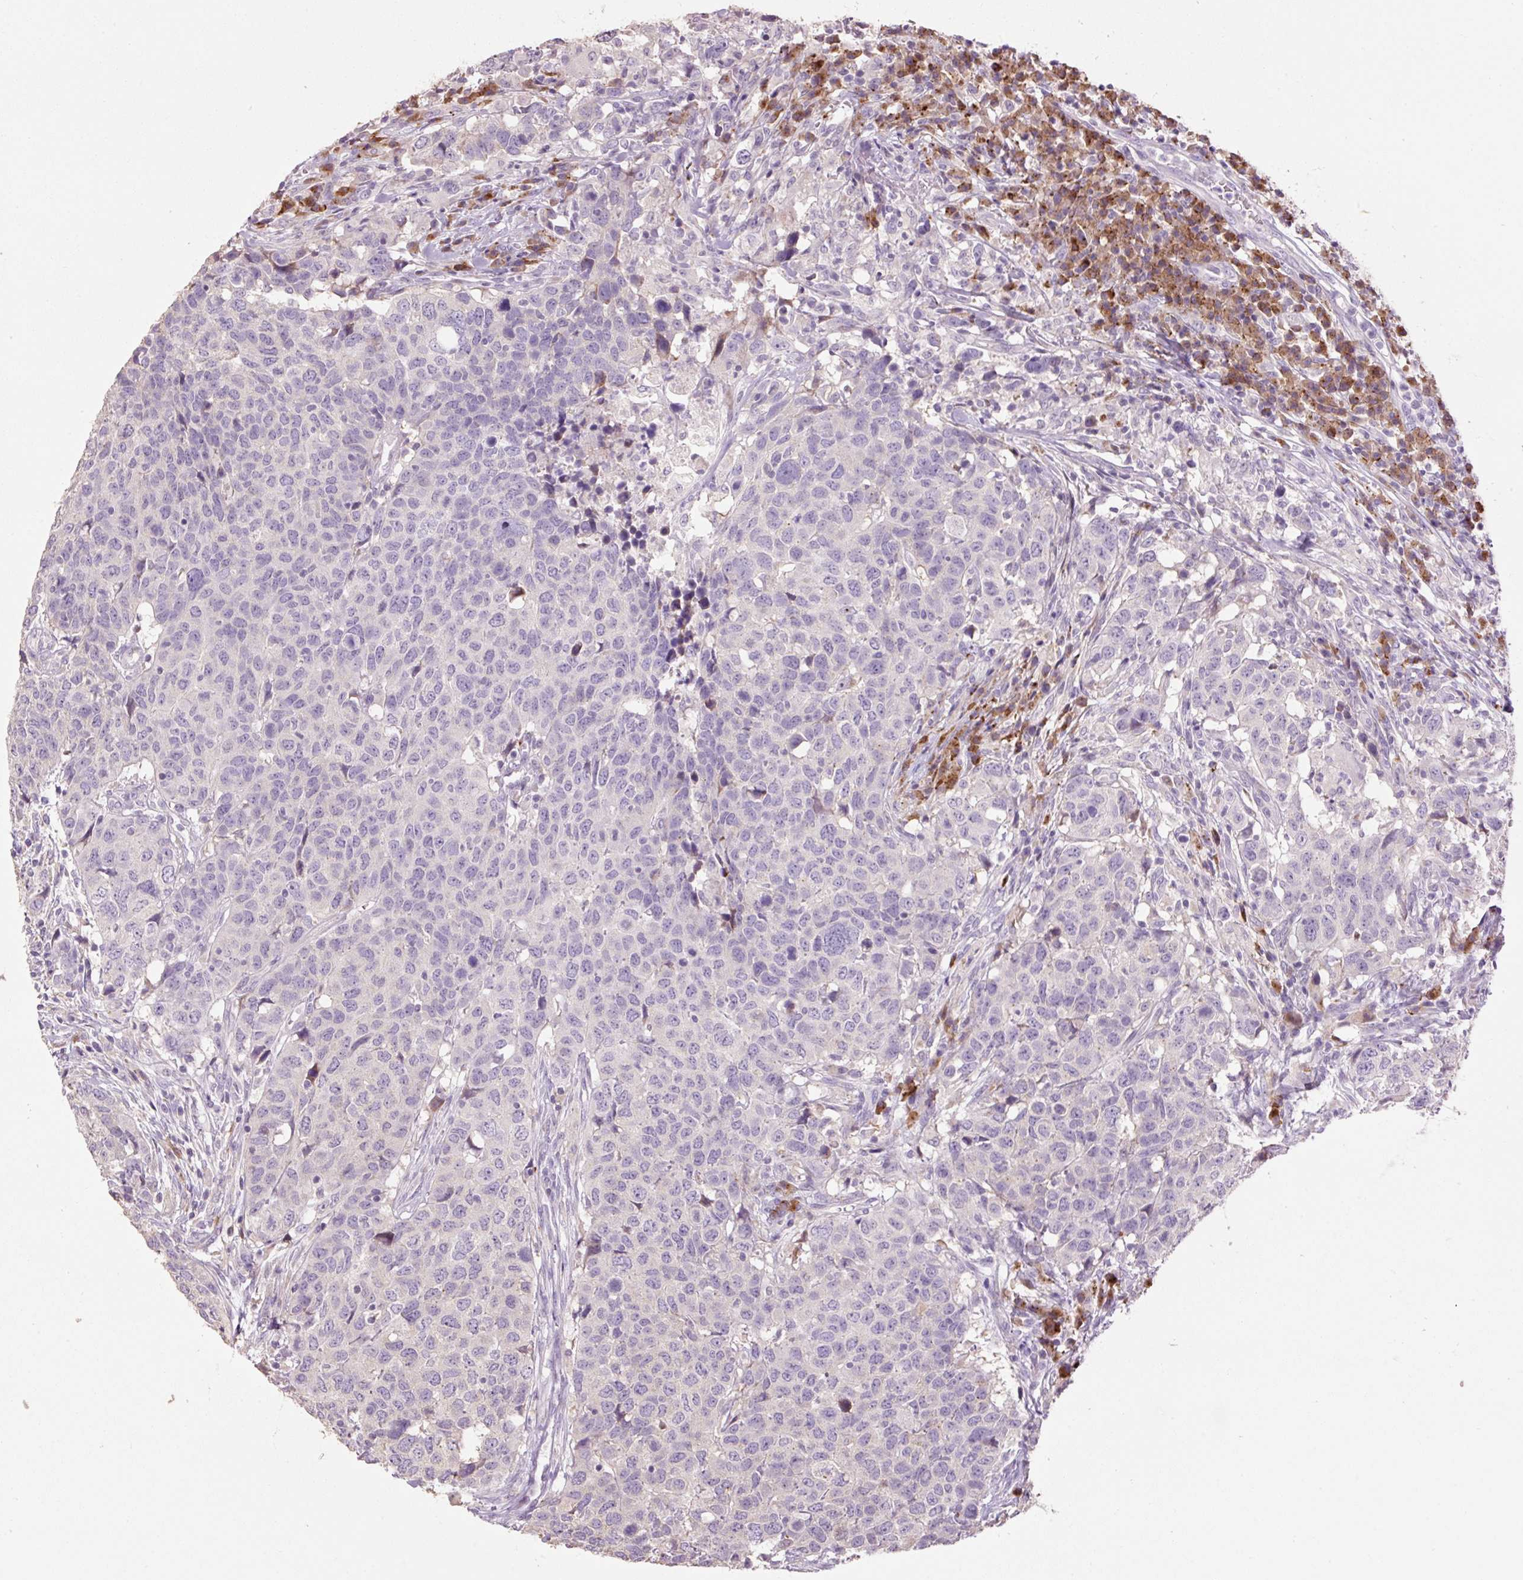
{"staining": {"intensity": "negative", "quantity": "none", "location": "none"}, "tissue": "head and neck cancer", "cell_type": "Tumor cells", "image_type": "cancer", "snomed": [{"axis": "morphology", "description": "Normal tissue, NOS"}, {"axis": "morphology", "description": "Squamous cell carcinoma, NOS"}, {"axis": "topography", "description": "Skeletal muscle"}, {"axis": "topography", "description": "Vascular tissue"}, {"axis": "topography", "description": "Peripheral nerve tissue"}, {"axis": "topography", "description": "Head-Neck"}], "caption": "Image shows no significant protein positivity in tumor cells of squamous cell carcinoma (head and neck).", "gene": "HAX1", "patient": {"sex": "male", "age": 66}}